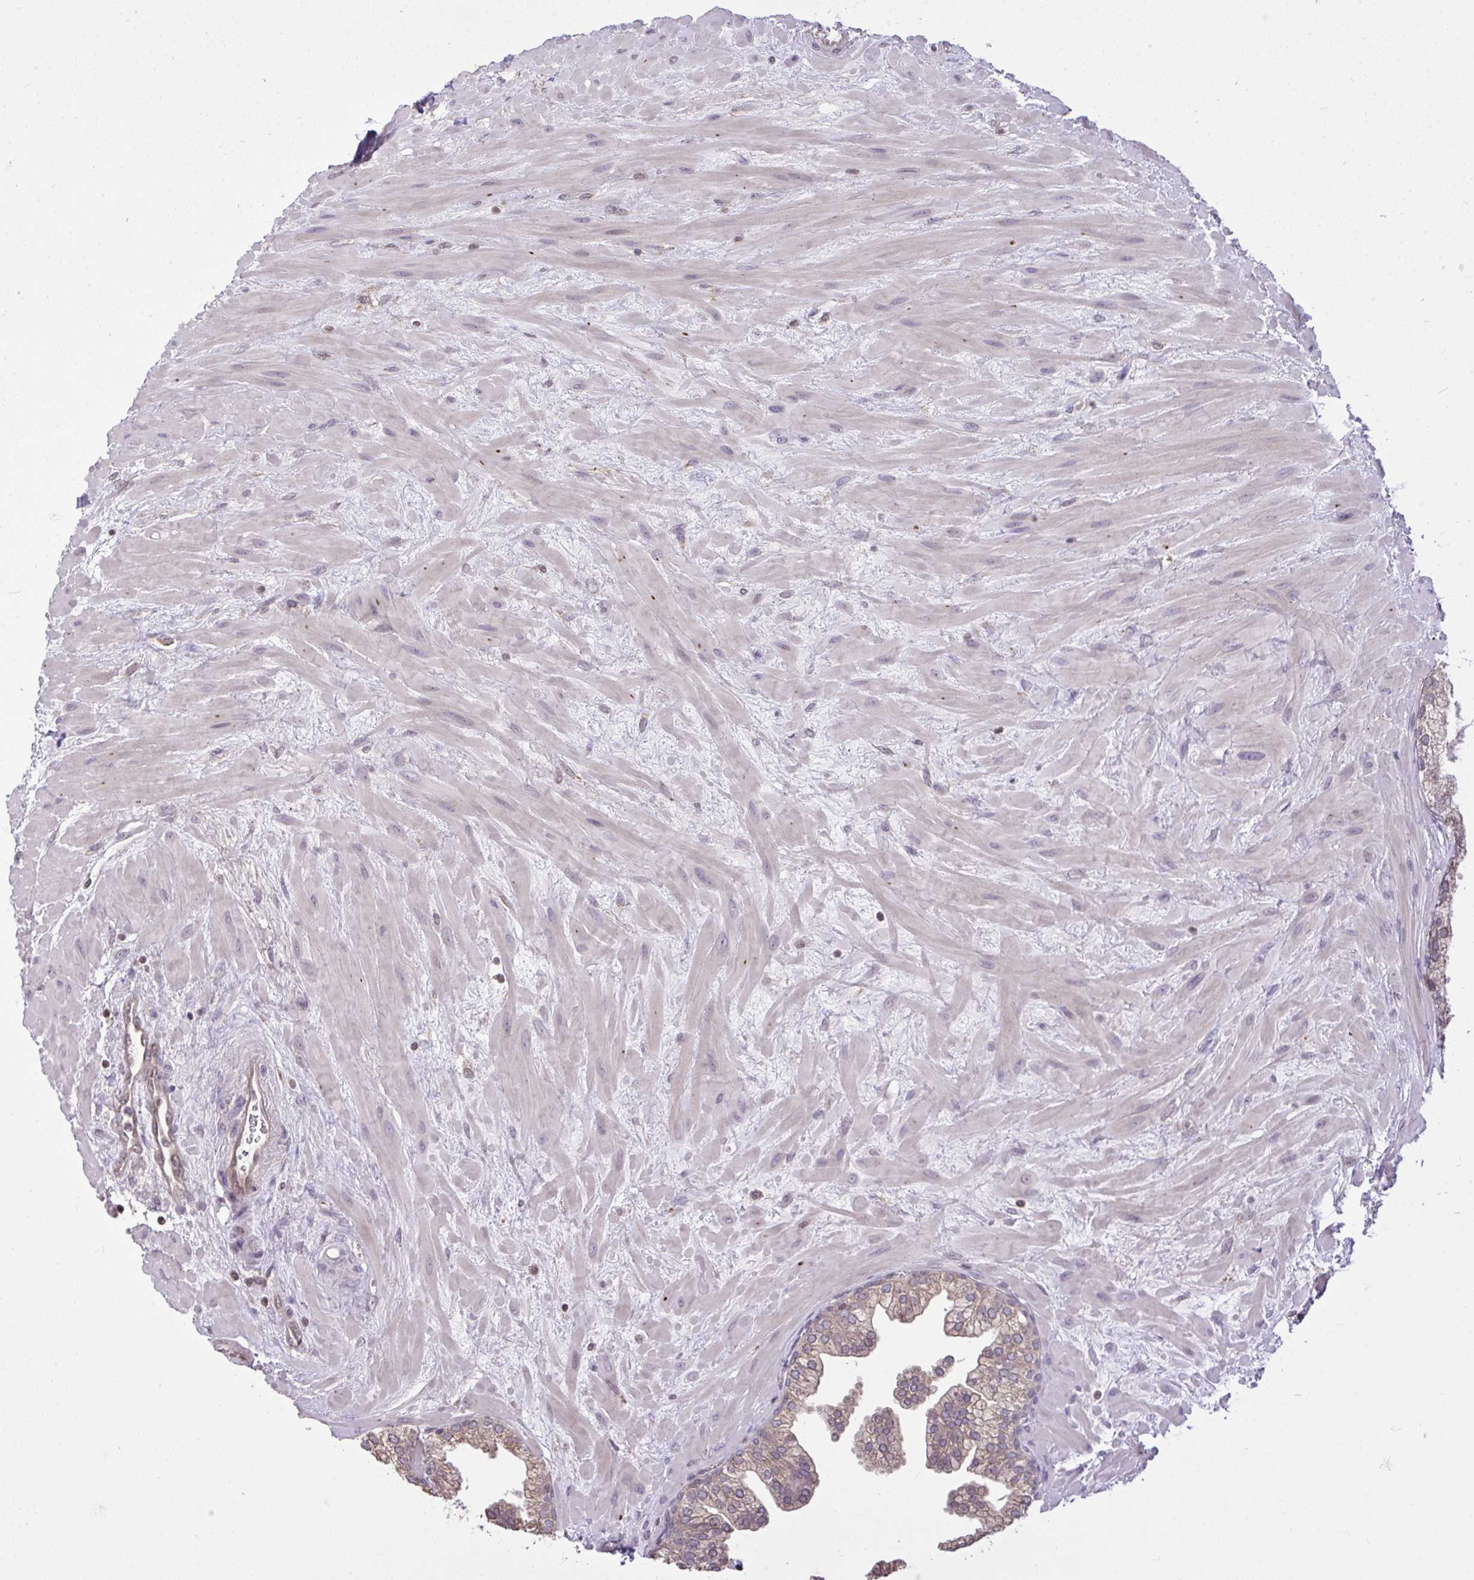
{"staining": {"intensity": "moderate", "quantity": ">75%", "location": "cytoplasmic/membranous"}, "tissue": "prostate", "cell_type": "Glandular cells", "image_type": "normal", "snomed": [{"axis": "morphology", "description": "Normal tissue, NOS"}, {"axis": "topography", "description": "Prostate"}, {"axis": "topography", "description": "Peripheral nerve tissue"}], "caption": "Immunohistochemical staining of benign prostate shows >75% levels of moderate cytoplasmic/membranous protein positivity in about >75% of glandular cells.", "gene": "CYP20A1", "patient": {"sex": "male", "age": 61}}